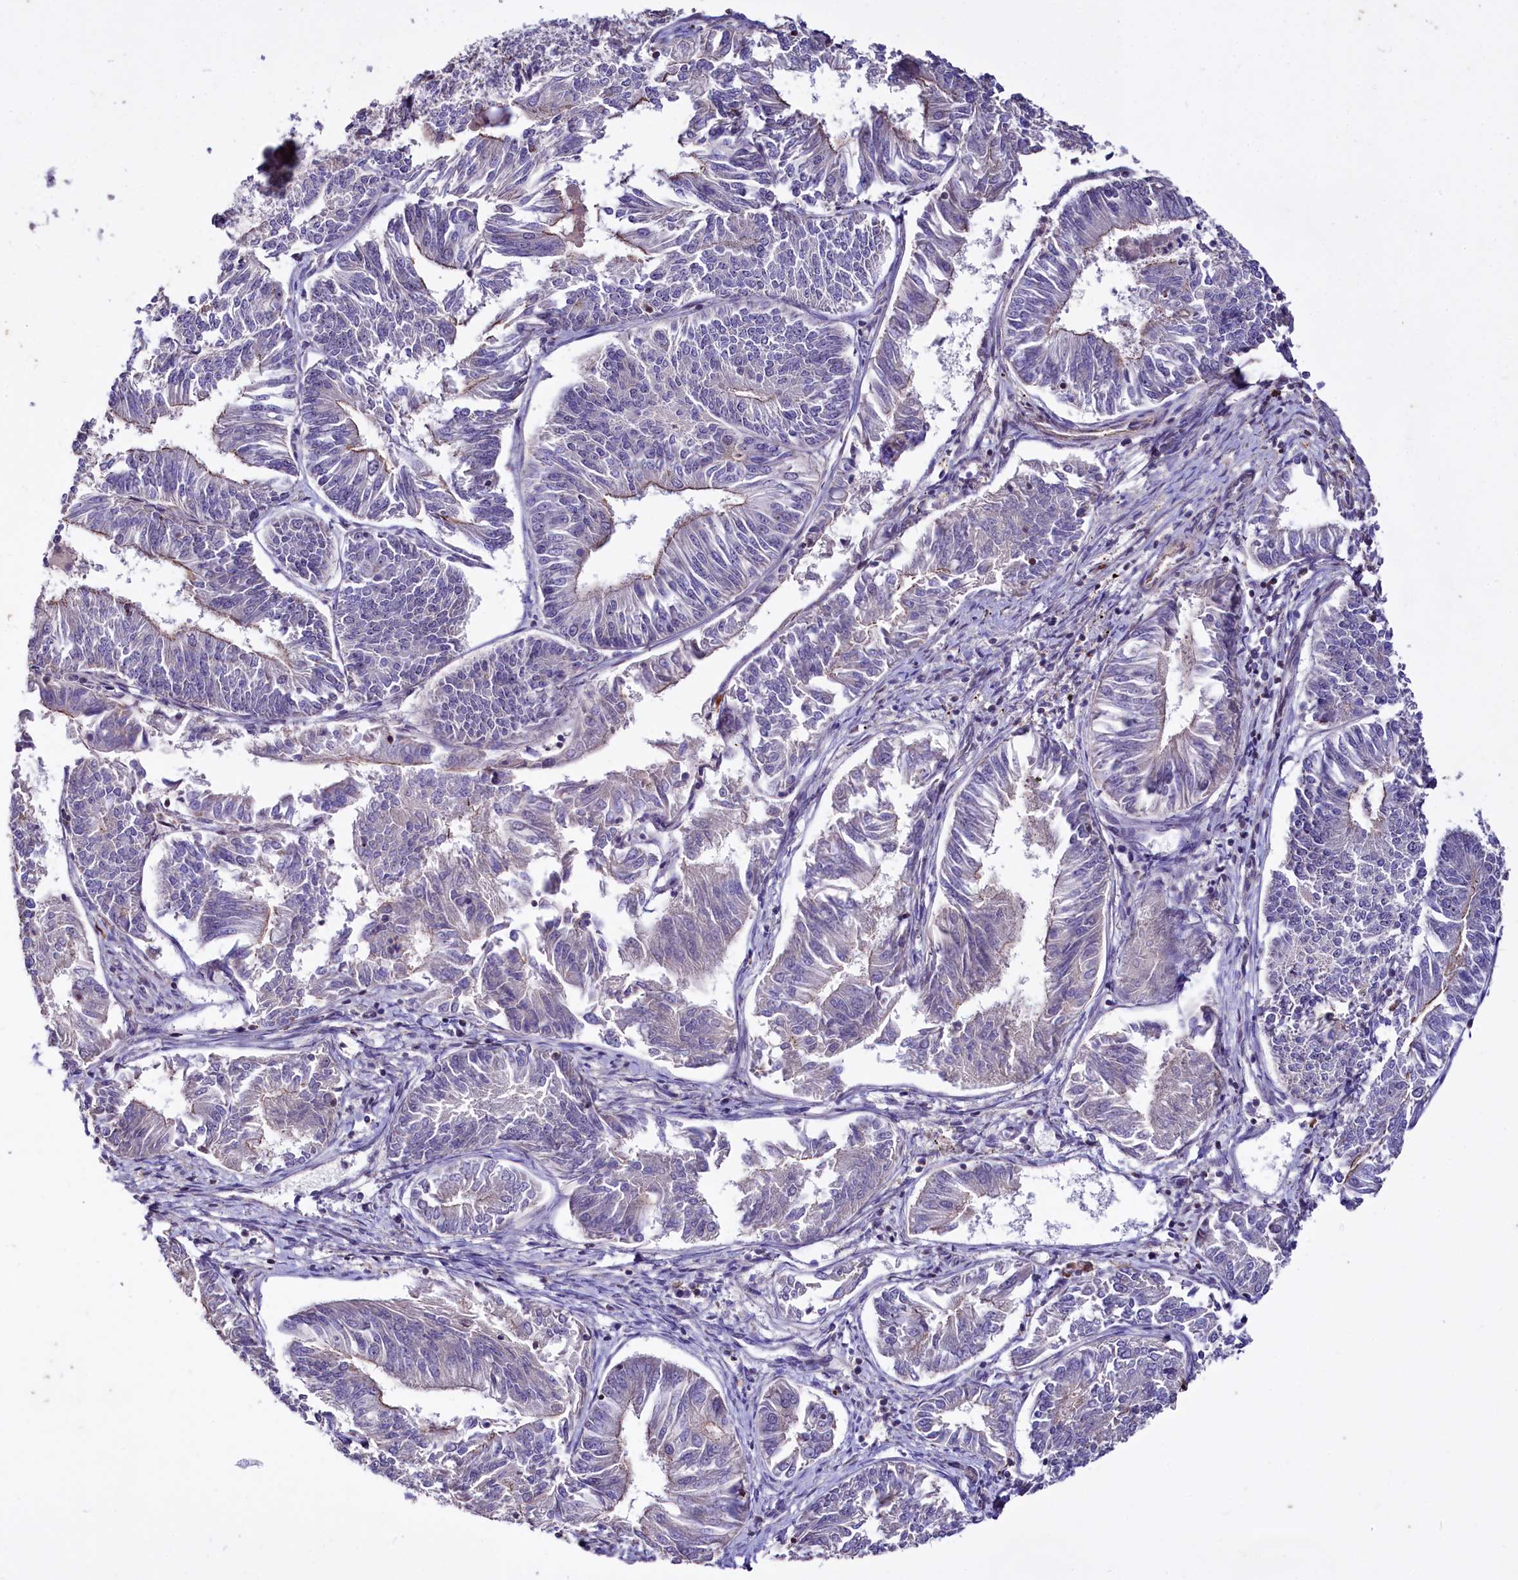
{"staining": {"intensity": "weak", "quantity": "<25%", "location": "cytoplasmic/membranous"}, "tissue": "endometrial cancer", "cell_type": "Tumor cells", "image_type": "cancer", "snomed": [{"axis": "morphology", "description": "Adenocarcinoma, NOS"}, {"axis": "topography", "description": "Endometrium"}], "caption": "Photomicrograph shows no protein positivity in tumor cells of endometrial cancer (adenocarcinoma) tissue. (Stains: DAB (3,3'-diaminobenzidine) immunohistochemistry with hematoxylin counter stain, Microscopy: brightfield microscopy at high magnification).", "gene": "RPUSD3", "patient": {"sex": "female", "age": 58}}